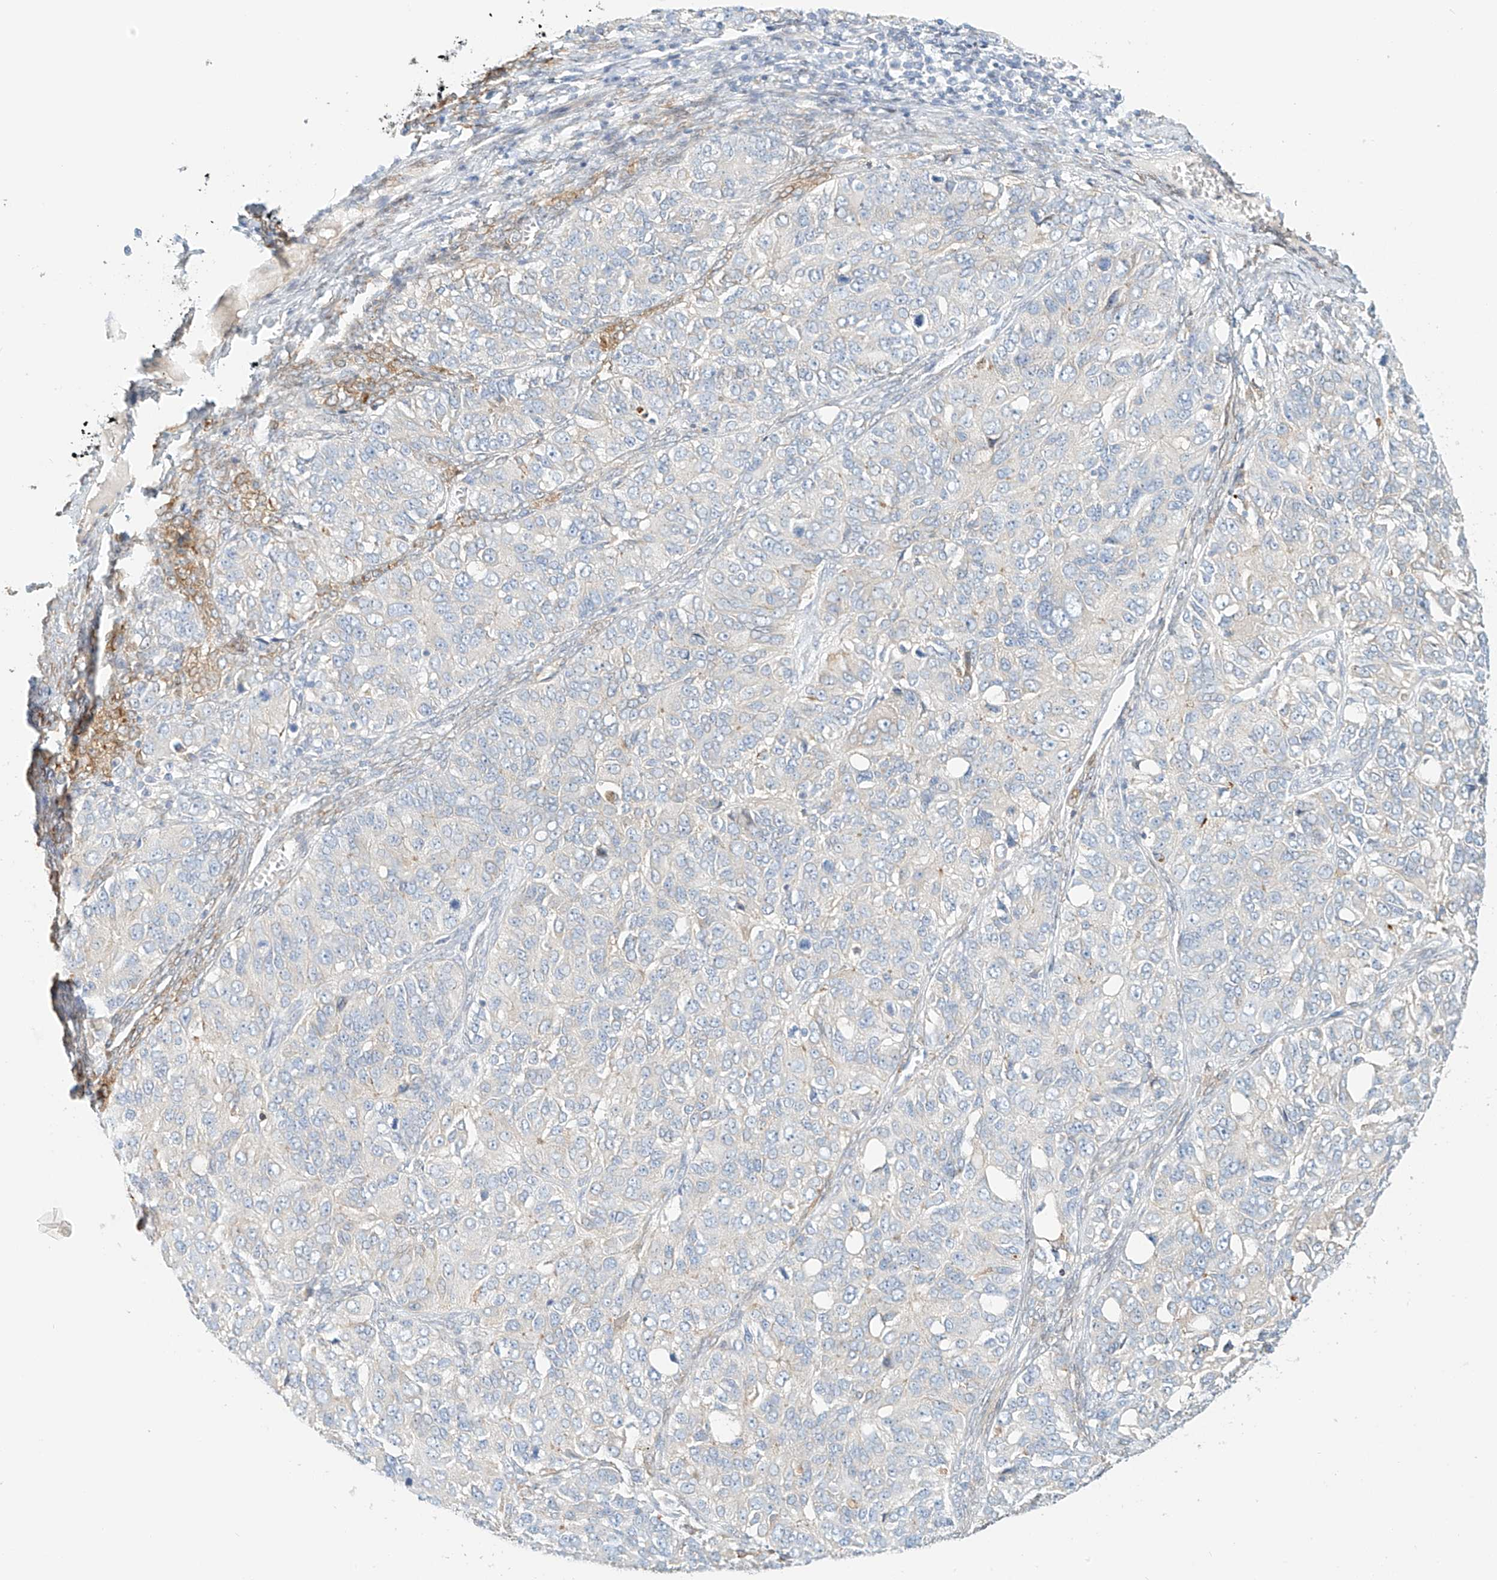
{"staining": {"intensity": "negative", "quantity": "none", "location": "none"}, "tissue": "ovarian cancer", "cell_type": "Tumor cells", "image_type": "cancer", "snomed": [{"axis": "morphology", "description": "Carcinoma, endometroid"}, {"axis": "topography", "description": "Ovary"}], "caption": "A photomicrograph of endometroid carcinoma (ovarian) stained for a protein exhibits no brown staining in tumor cells.", "gene": "PCYOX1", "patient": {"sex": "female", "age": 51}}